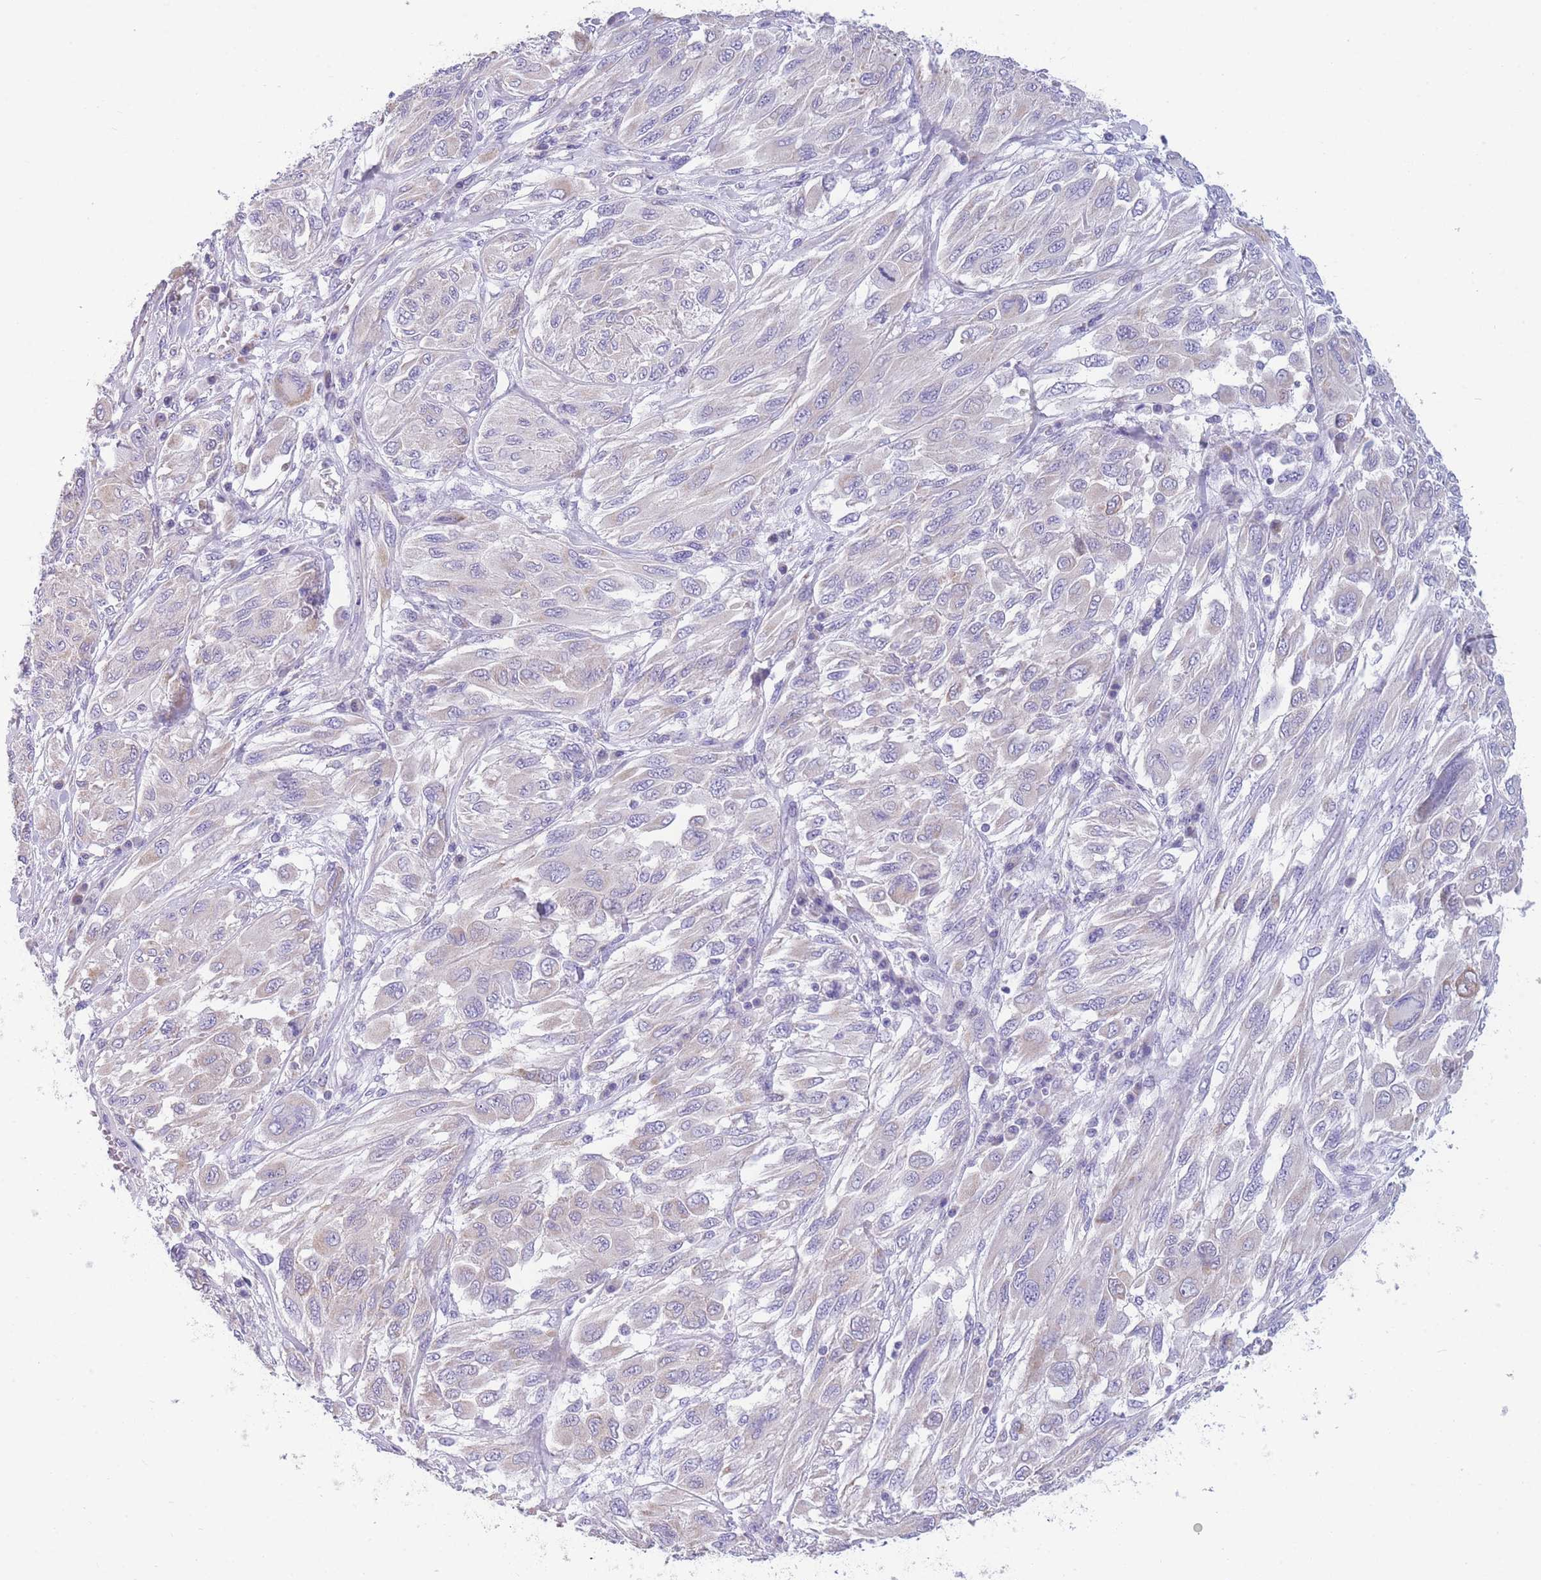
{"staining": {"intensity": "negative", "quantity": "none", "location": "none"}, "tissue": "melanoma", "cell_type": "Tumor cells", "image_type": "cancer", "snomed": [{"axis": "morphology", "description": "Malignant melanoma, NOS"}, {"axis": "topography", "description": "Skin"}], "caption": "Immunohistochemical staining of human malignant melanoma displays no significant positivity in tumor cells.", "gene": "DHRS11", "patient": {"sex": "female", "age": 91}}